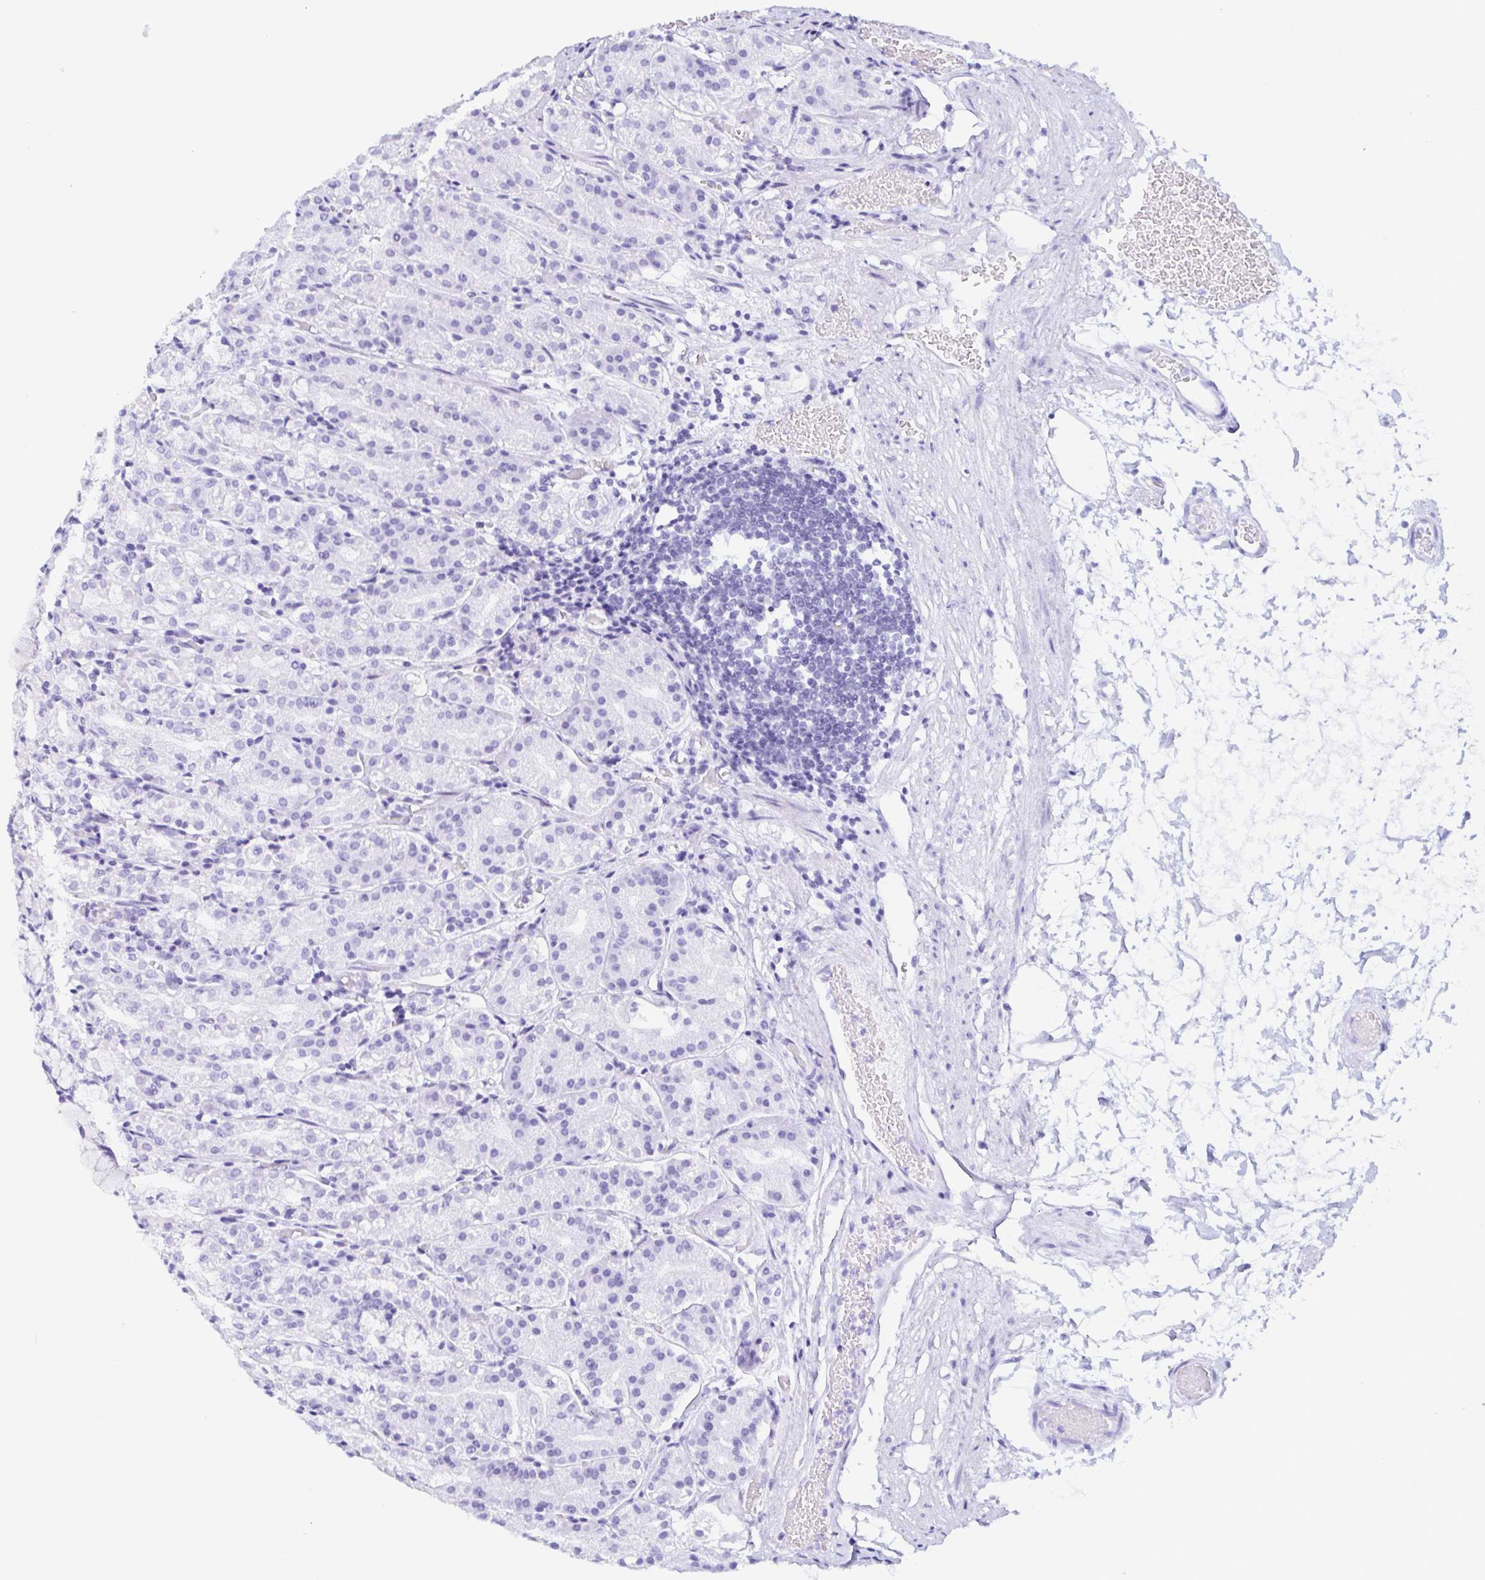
{"staining": {"intensity": "negative", "quantity": "none", "location": "none"}, "tissue": "stomach", "cell_type": "Glandular cells", "image_type": "normal", "snomed": [{"axis": "morphology", "description": "Normal tissue, NOS"}, {"axis": "topography", "description": "Stomach"}], "caption": "An image of stomach stained for a protein shows no brown staining in glandular cells.", "gene": "LDLRAD1", "patient": {"sex": "female", "age": 57}}